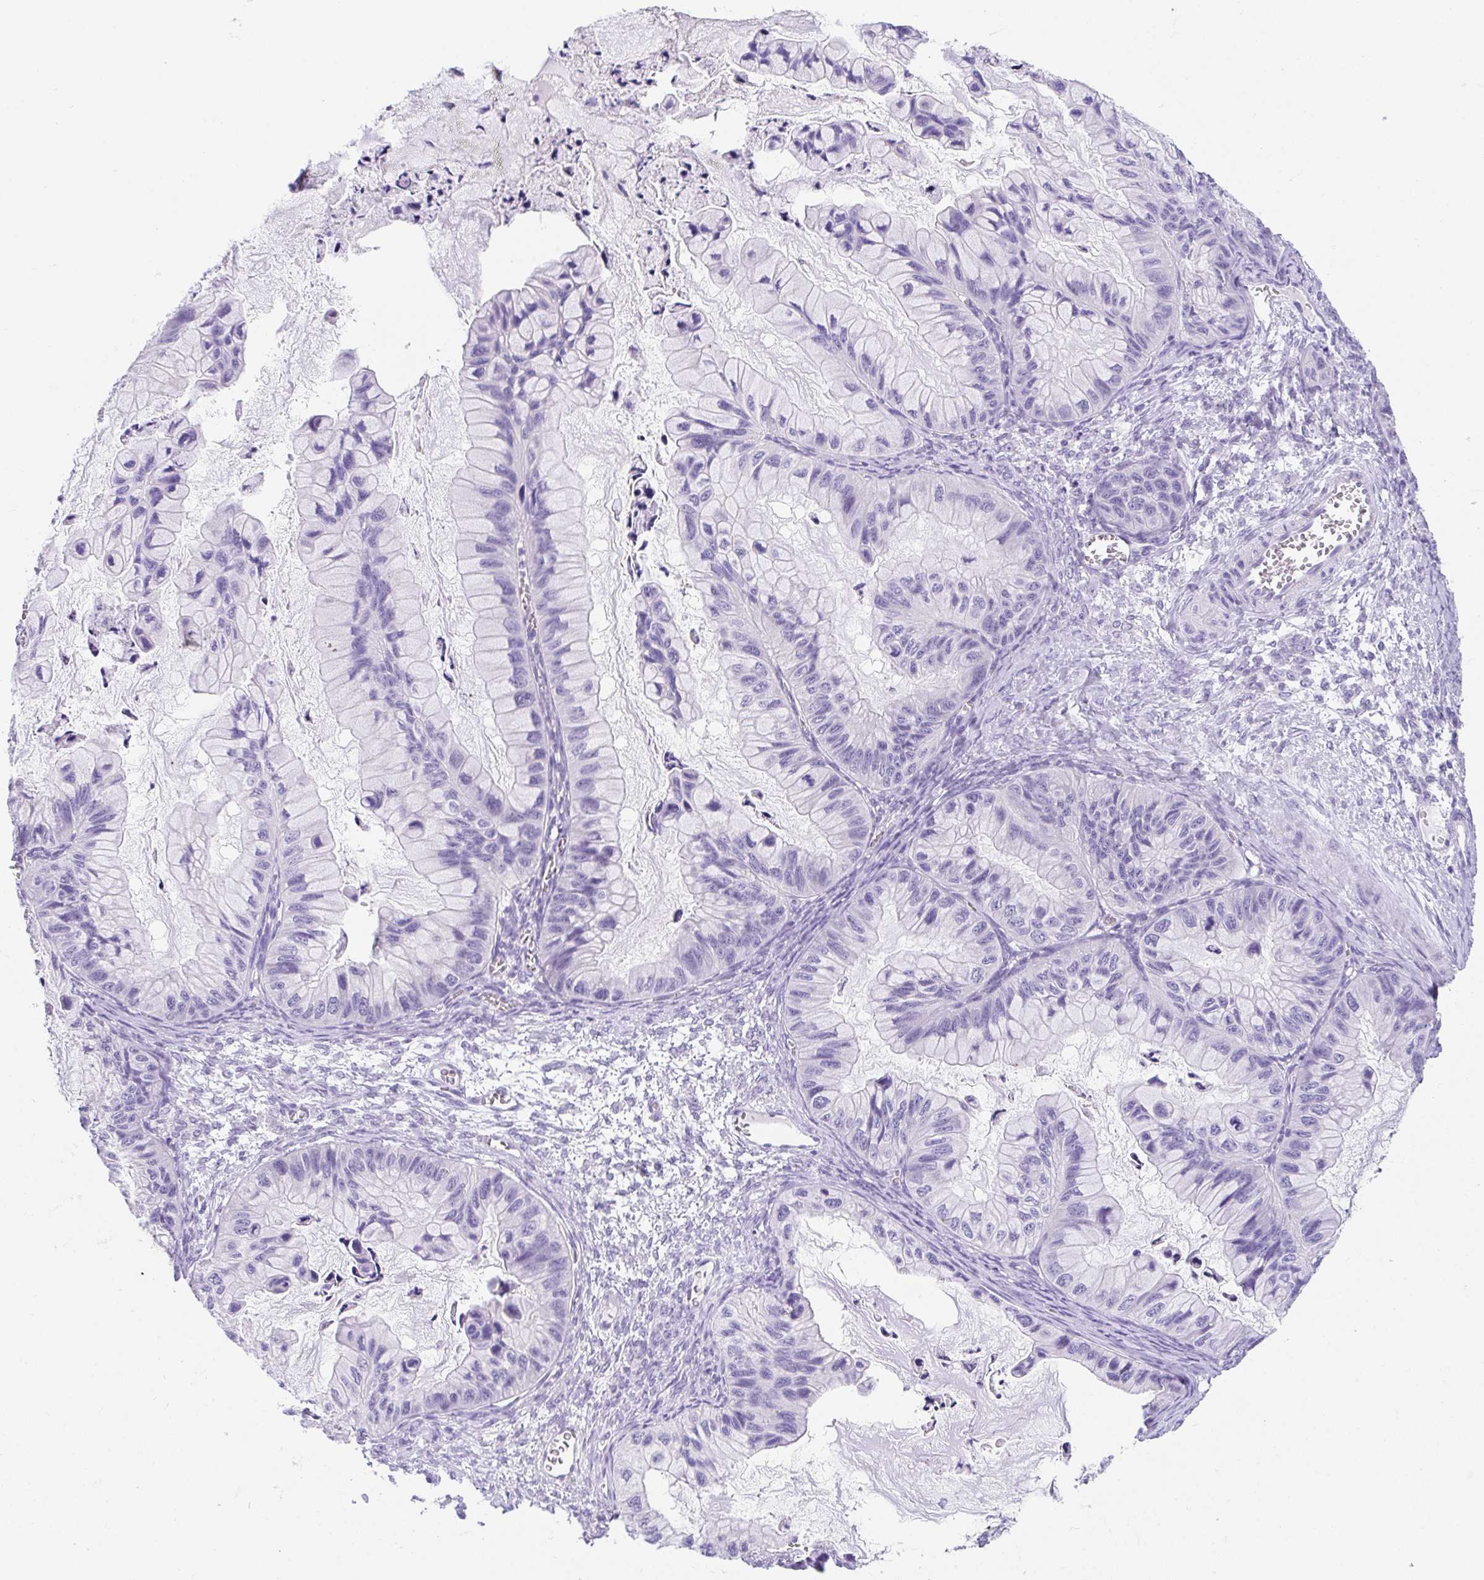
{"staining": {"intensity": "negative", "quantity": "none", "location": "none"}, "tissue": "ovarian cancer", "cell_type": "Tumor cells", "image_type": "cancer", "snomed": [{"axis": "morphology", "description": "Cystadenocarcinoma, mucinous, NOS"}, {"axis": "topography", "description": "Ovary"}], "caption": "This is a image of IHC staining of ovarian cancer (mucinous cystadenocarcinoma), which shows no positivity in tumor cells.", "gene": "SPATA4", "patient": {"sex": "female", "age": 72}}